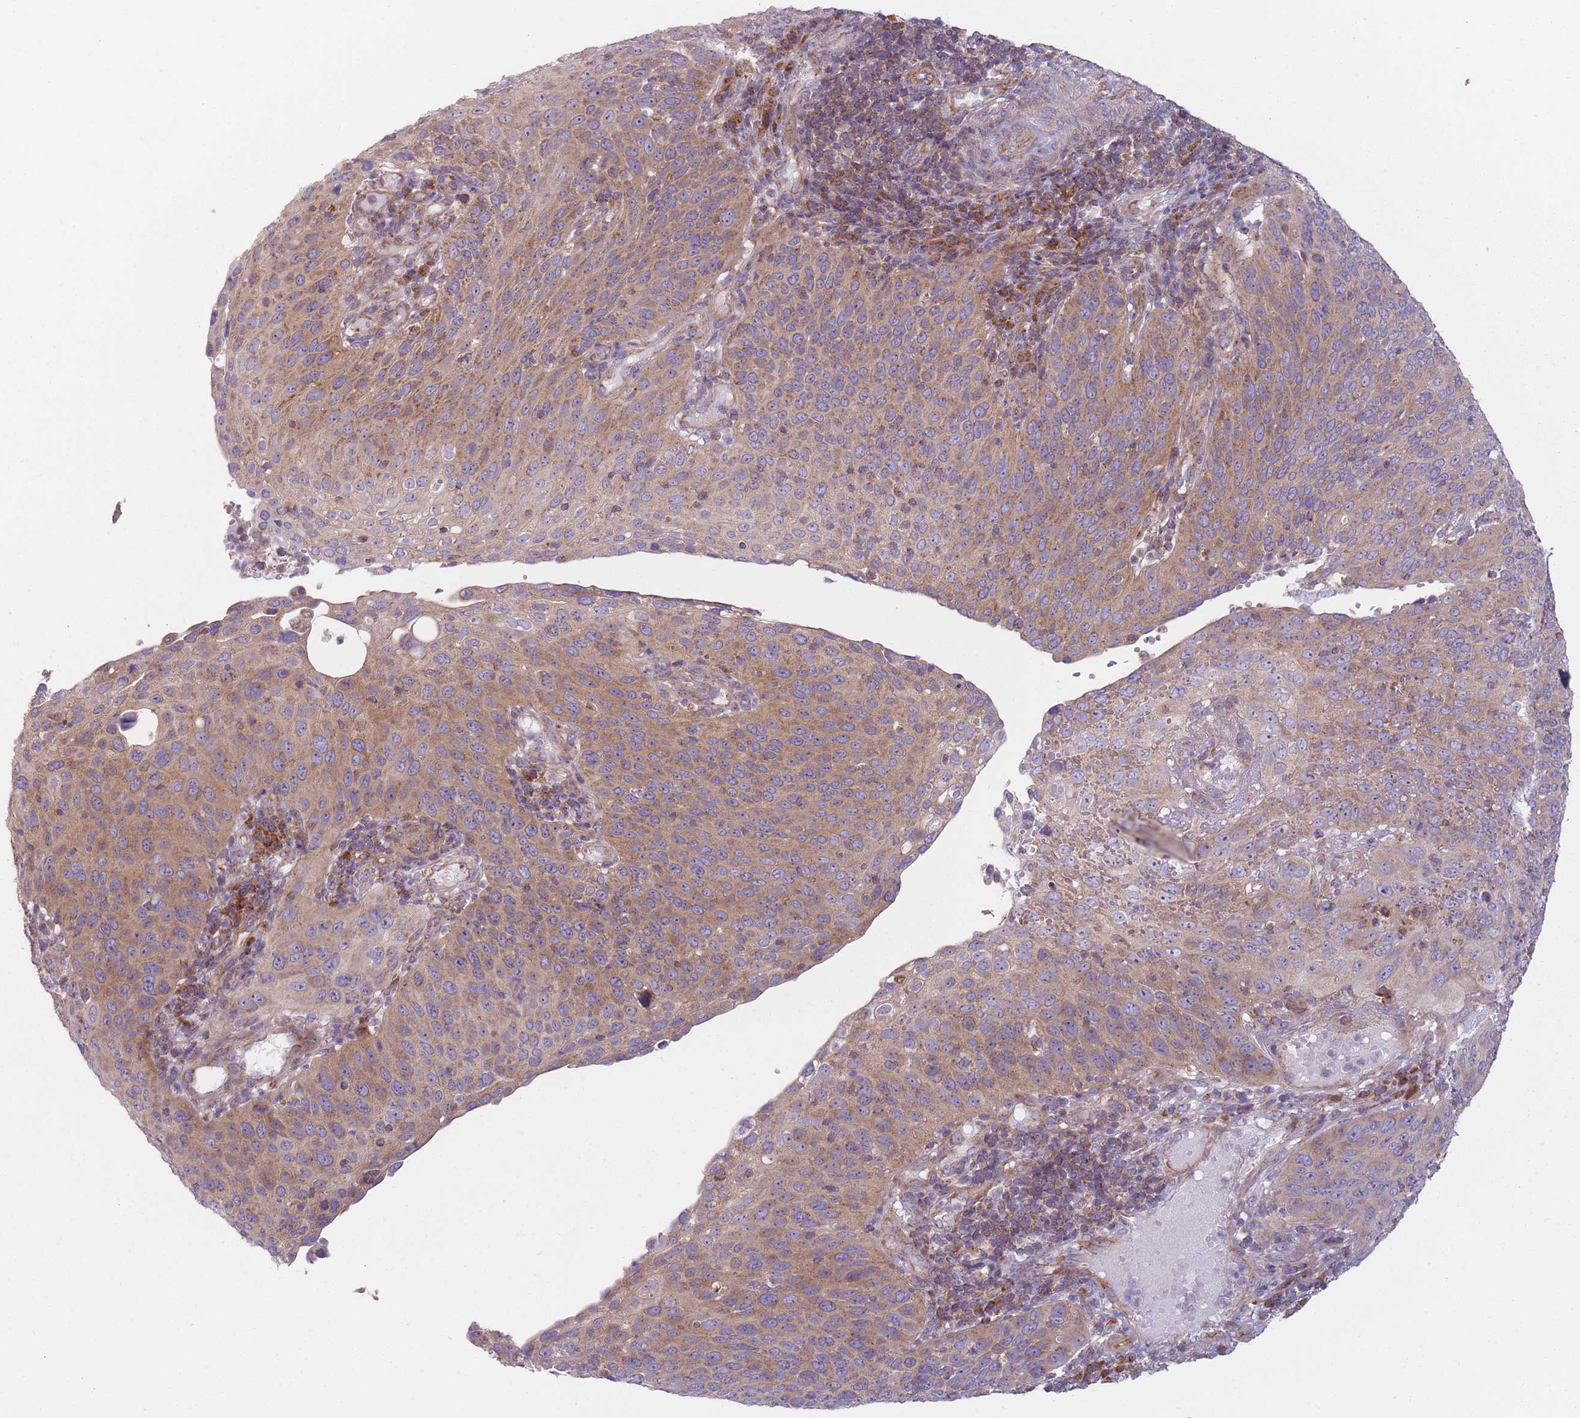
{"staining": {"intensity": "moderate", "quantity": ">75%", "location": "cytoplasmic/membranous"}, "tissue": "cervical cancer", "cell_type": "Tumor cells", "image_type": "cancer", "snomed": [{"axis": "morphology", "description": "Squamous cell carcinoma, NOS"}, {"axis": "topography", "description": "Cervix"}], "caption": "Cervical squamous cell carcinoma stained with DAB IHC demonstrates medium levels of moderate cytoplasmic/membranous positivity in about >75% of tumor cells.", "gene": "NDUFA9", "patient": {"sex": "female", "age": 36}}